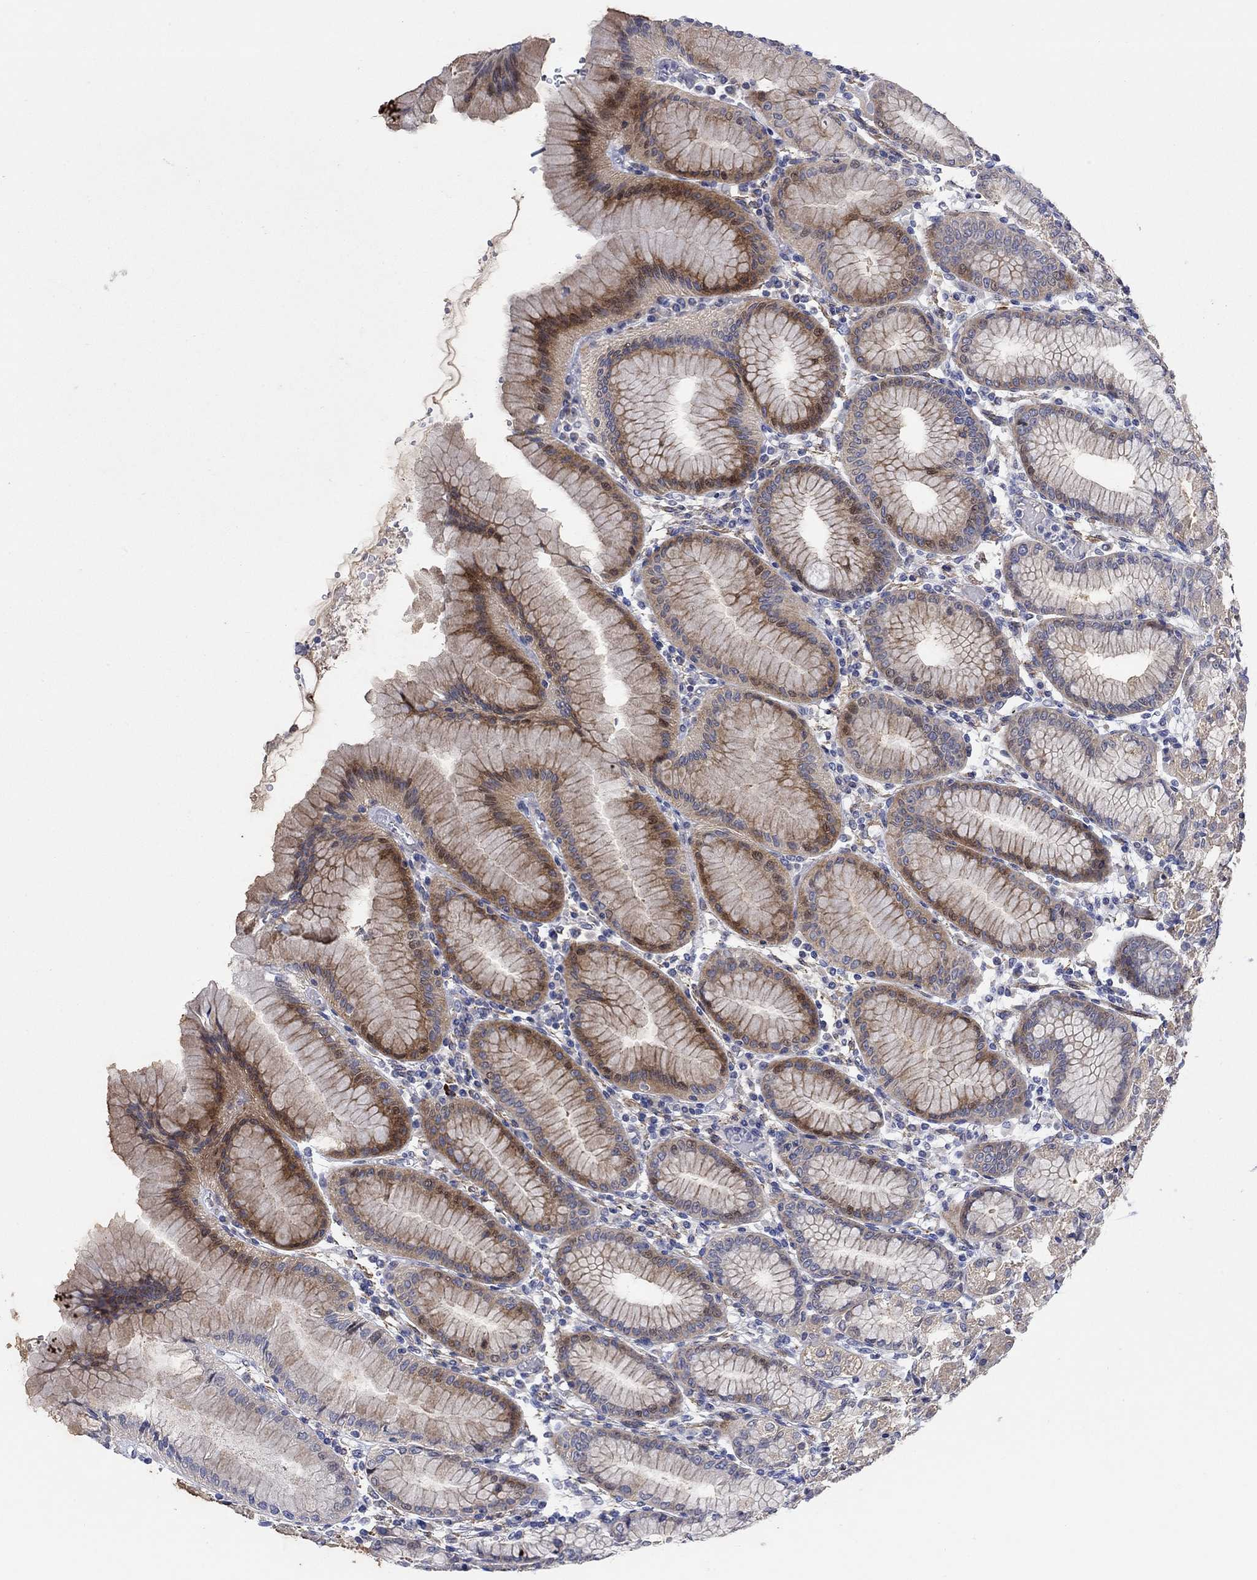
{"staining": {"intensity": "strong", "quantity": "<25%", "location": "cytoplasmic/membranous"}, "tissue": "stomach", "cell_type": "Glandular cells", "image_type": "normal", "snomed": [{"axis": "morphology", "description": "Normal tissue, NOS"}, {"axis": "topography", "description": "Skeletal muscle"}, {"axis": "topography", "description": "Stomach"}], "caption": "This photomicrograph displays unremarkable stomach stained with immunohistochemistry to label a protein in brown. The cytoplasmic/membranous of glandular cells show strong positivity for the protein. Nuclei are counter-stained blue.", "gene": "SCN7A", "patient": {"sex": "female", "age": 57}}